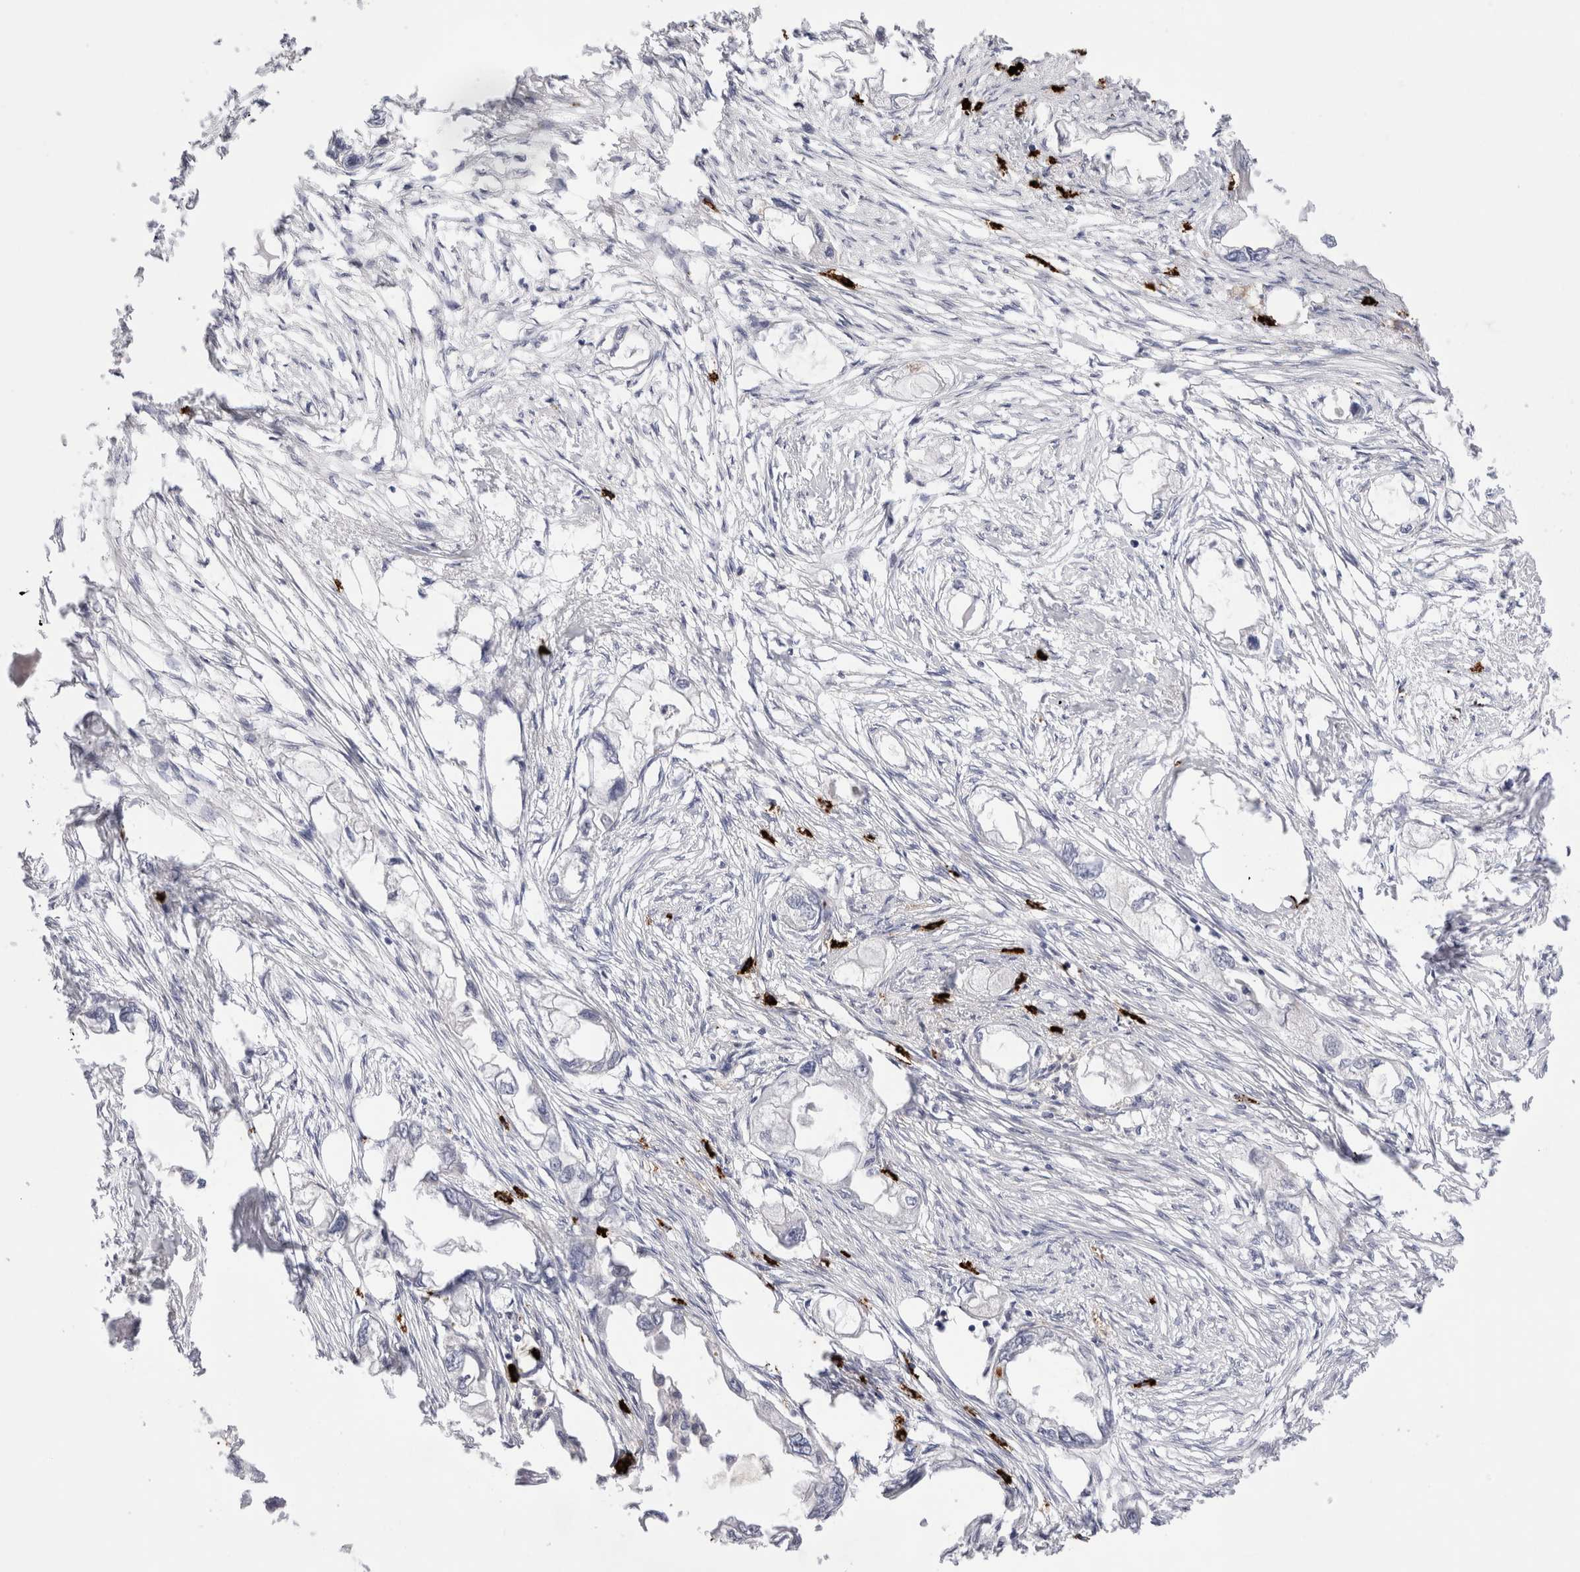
{"staining": {"intensity": "negative", "quantity": "none", "location": "none"}, "tissue": "endometrial cancer", "cell_type": "Tumor cells", "image_type": "cancer", "snomed": [{"axis": "morphology", "description": "Adenocarcinoma, NOS"}, {"axis": "morphology", "description": "Adenocarcinoma, metastatic, NOS"}, {"axis": "topography", "description": "Adipose tissue"}, {"axis": "topography", "description": "Endometrium"}], "caption": "DAB immunohistochemical staining of metastatic adenocarcinoma (endometrial) exhibits no significant staining in tumor cells. (DAB (3,3'-diaminobenzidine) IHC visualized using brightfield microscopy, high magnification).", "gene": "SPINK2", "patient": {"sex": "female", "age": 67}}